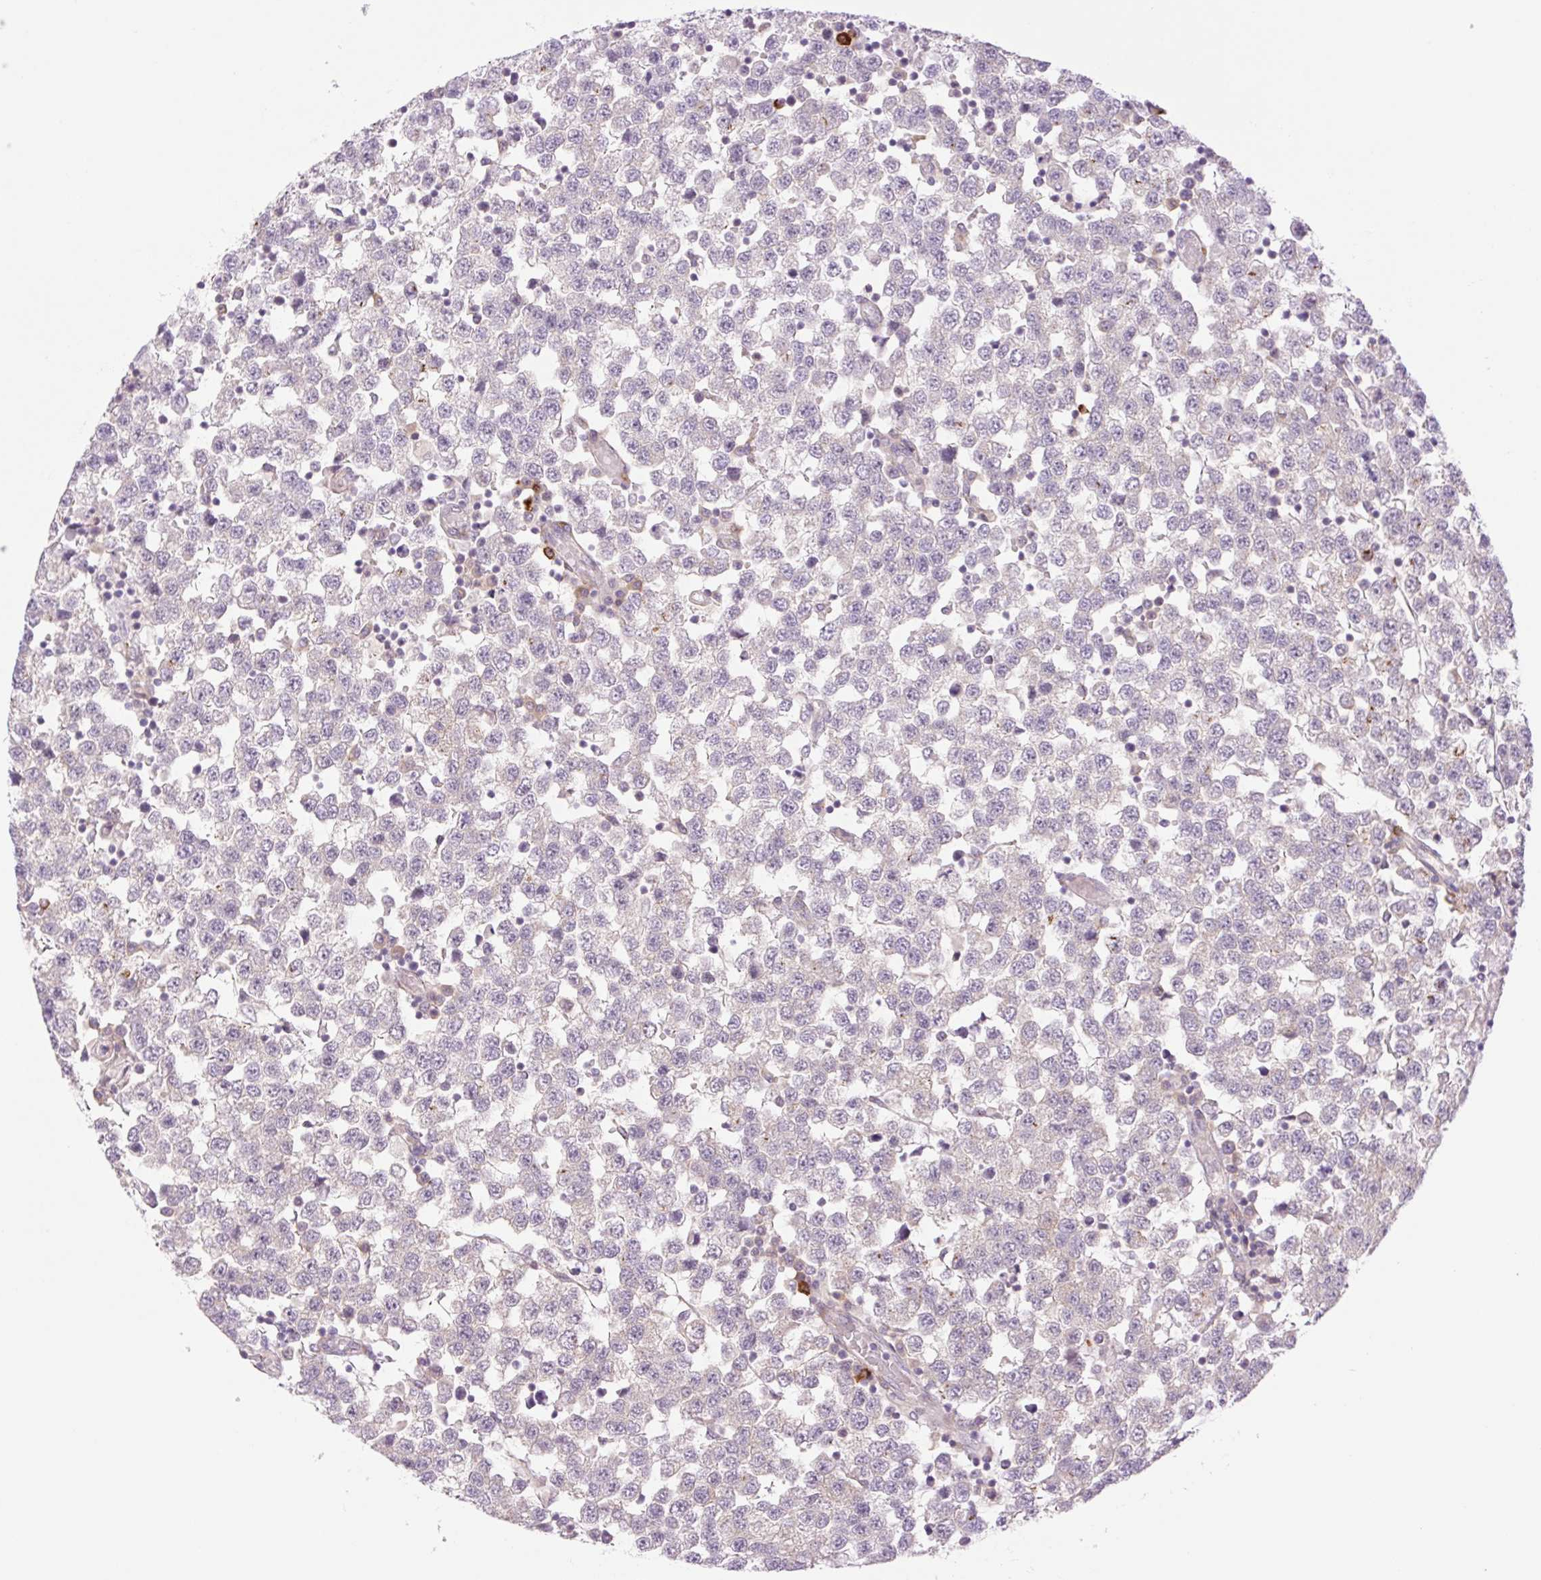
{"staining": {"intensity": "negative", "quantity": "none", "location": "none"}, "tissue": "testis cancer", "cell_type": "Tumor cells", "image_type": "cancer", "snomed": [{"axis": "morphology", "description": "Seminoma, NOS"}, {"axis": "topography", "description": "Testis"}], "caption": "Immunohistochemistry of human testis seminoma reveals no staining in tumor cells.", "gene": "COL5A1", "patient": {"sex": "male", "age": 34}}